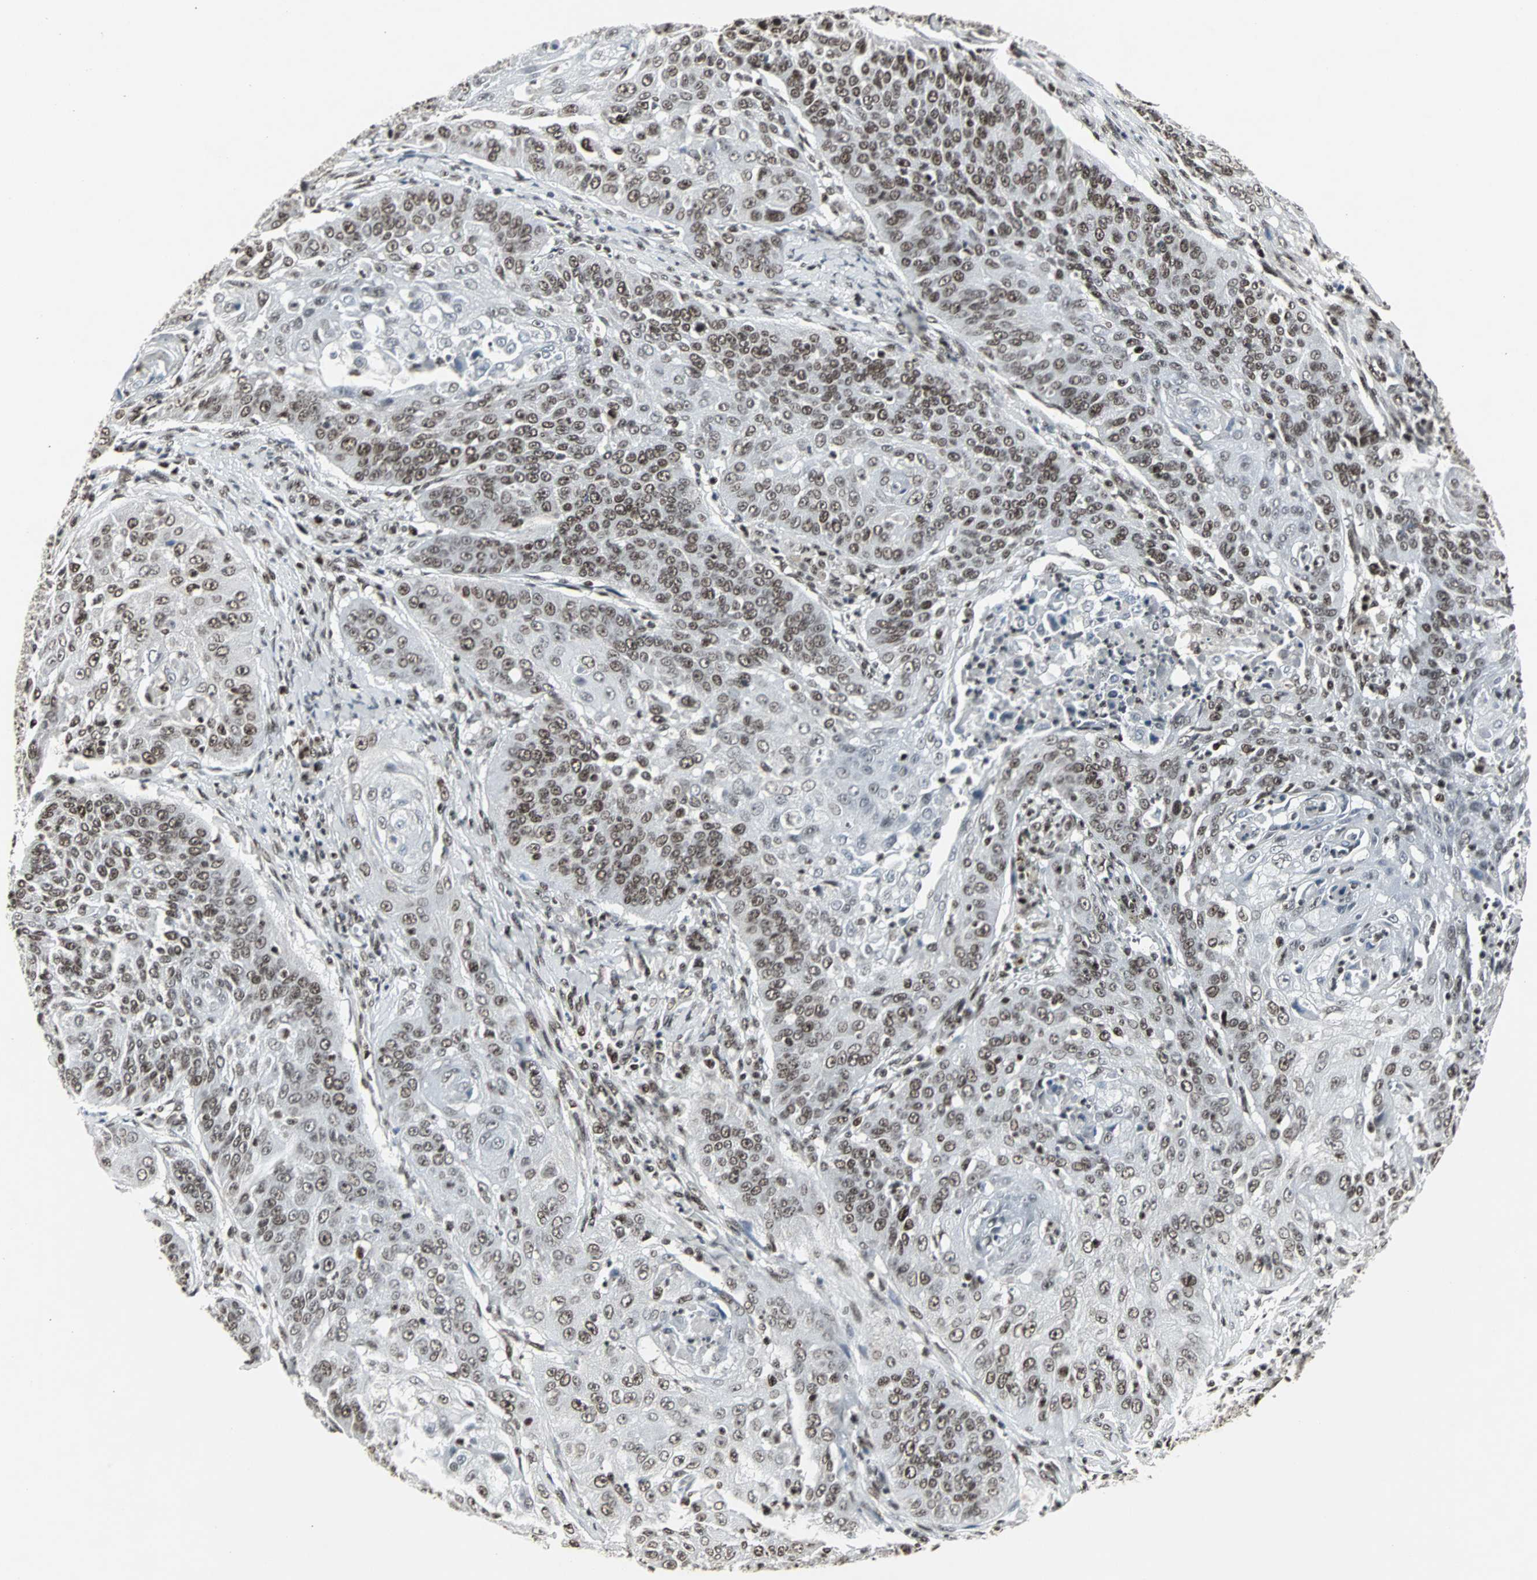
{"staining": {"intensity": "moderate", "quantity": ">75%", "location": "nuclear"}, "tissue": "cervical cancer", "cell_type": "Tumor cells", "image_type": "cancer", "snomed": [{"axis": "morphology", "description": "Squamous cell carcinoma, NOS"}, {"axis": "topography", "description": "Cervix"}], "caption": "Cervical squamous cell carcinoma stained with DAB (3,3'-diaminobenzidine) immunohistochemistry (IHC) displays medium levels of moderate nuclear positivity in about >75% of tumor cells. (brown staining indicates protein expression, while blue staining denotes nuclei).", "gene": "PNKP", "patient": {"sex": "female", "age": 64}}